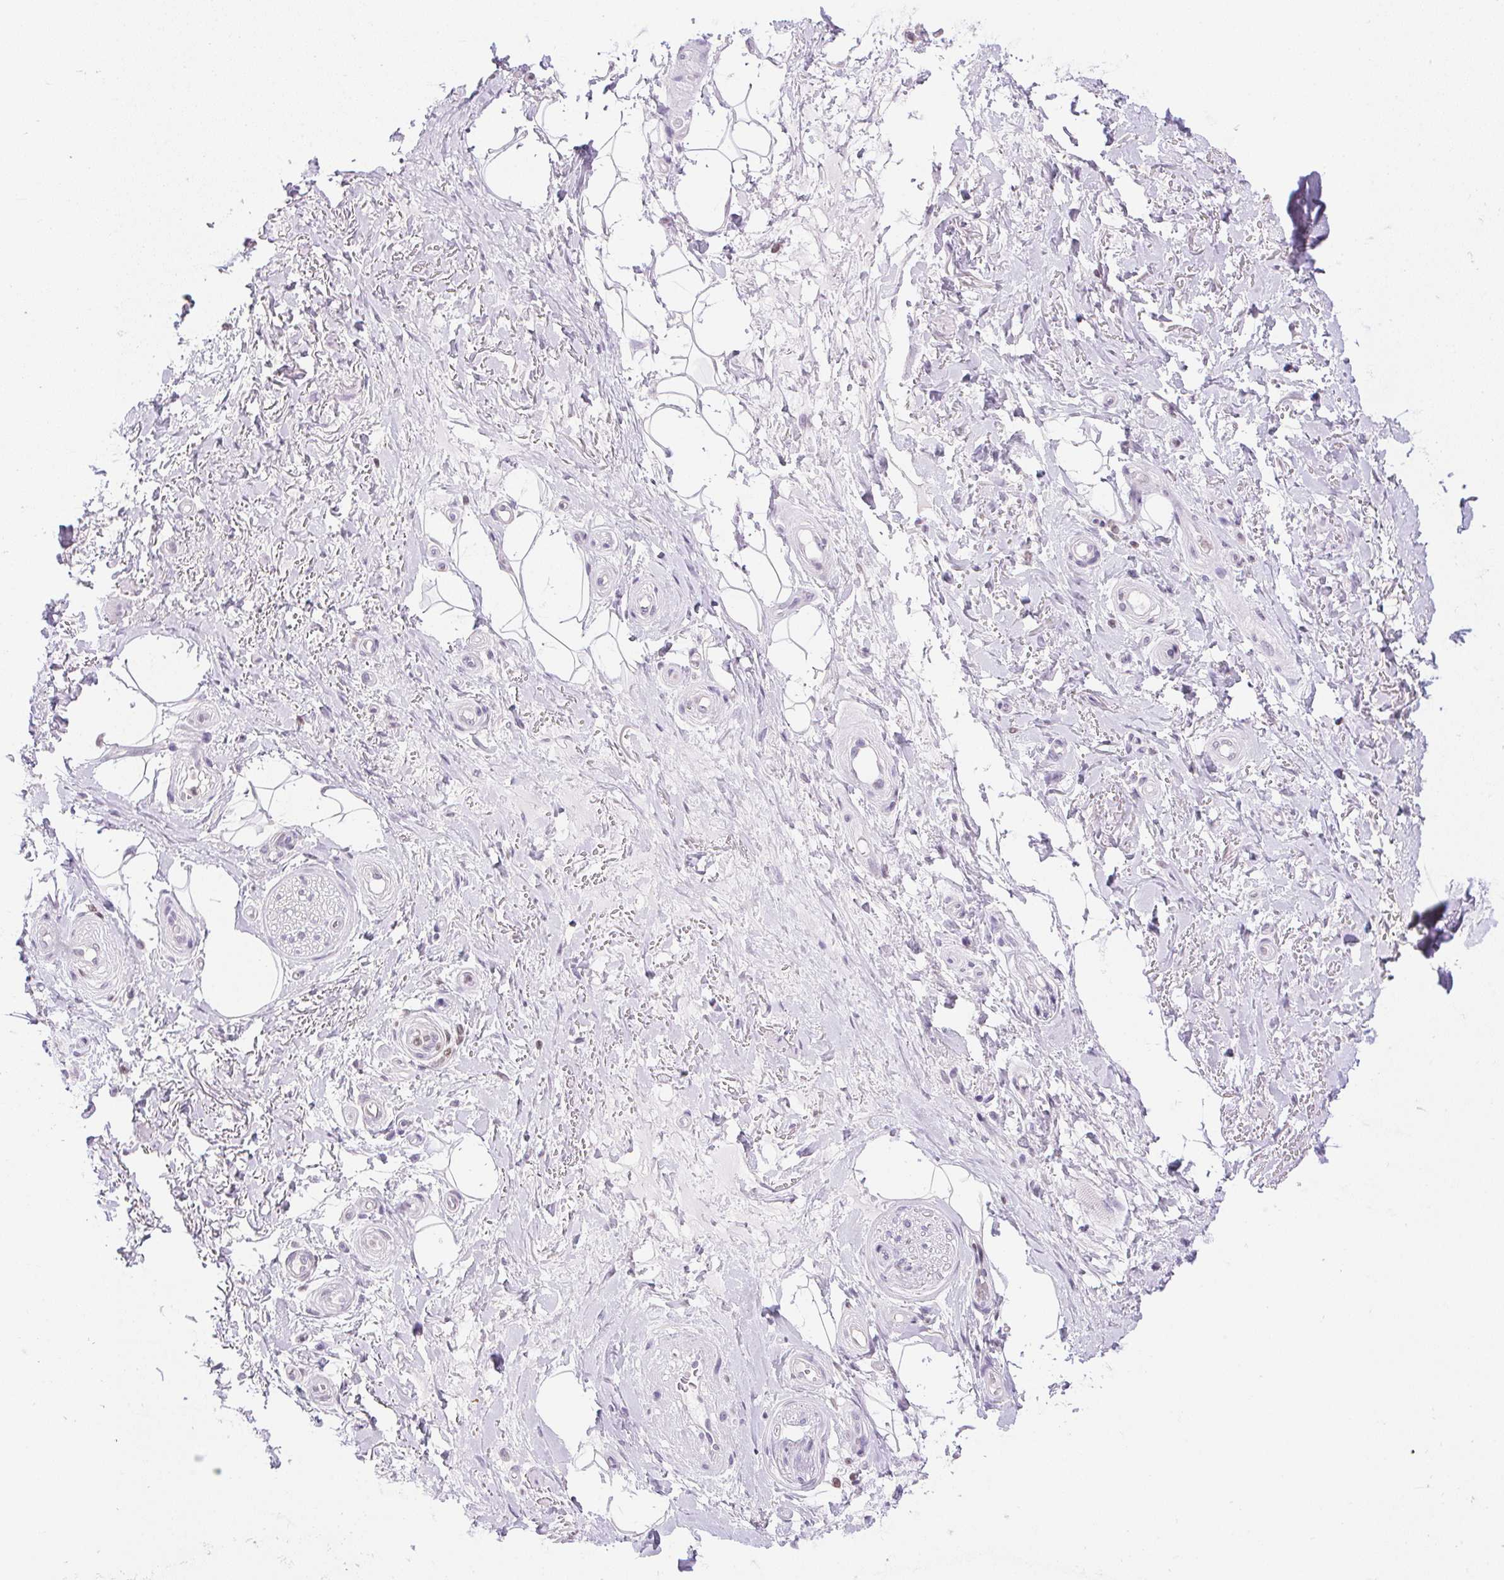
{"staining": {"intensity": "negative", "quantity": "none", "location": "none"}, "tissue": "adipose tissue", "cell_type": "Adipocytes", "image_type": "normal", "snomed": [{"axis": "morphology", "description": "Normal tissue, NOS"}, {"axis": "topography", "description": "Anal"}, {"axis": "topography", "description": "Peripheral nerve tissue"}], "caption": "This is a image of immunohistochemistry staining of benign adipose tissue, which shows no expression in adipocytes.", "gene": "PRL", "patient": {"sex": "male", "age": 53}}